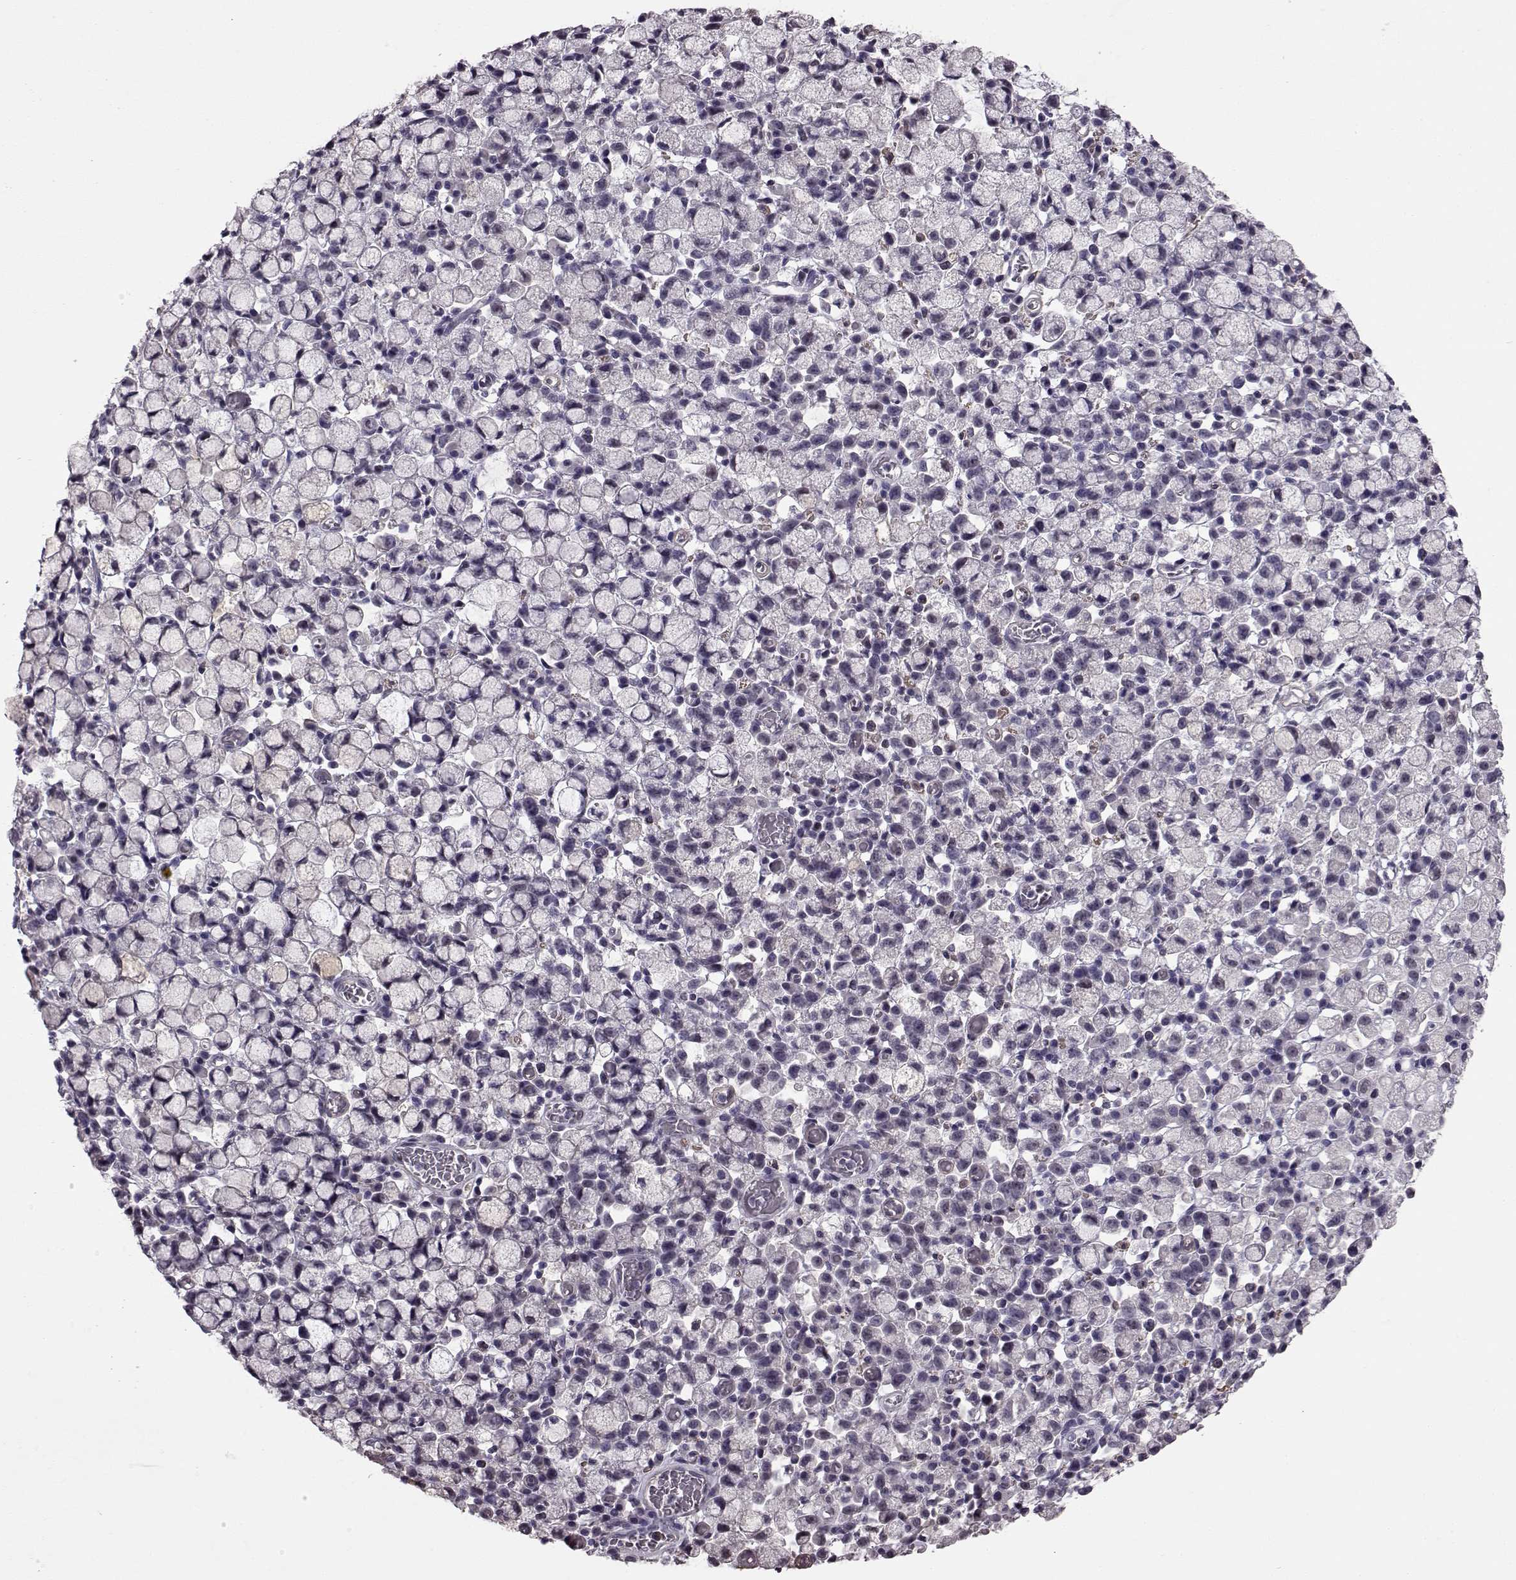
{"staining": {"intensity": "negative", "quantity": "none", "location": "none"}, "tissue": "stomach cancer", "cell_type": "Tumor cells", "image_type": "cancer", "snomed": [{"axis": "morphology", "description": "Adenocarcinoma, NOS"}, {"axis": "topography", "description": "Stomach"}], "caption": "Stomach cancer (adenocarcinoma) was stained to show a protein in brown. There is no significant expression in tumor cells. The staining was performed using DAB to visualize the protein expression in brown, while the nuclei were stained in blue with hematoxylin (Magnification: 20x).", "gene": "SLCO3A1", "patient": {"sex": "male", "age": 58}}